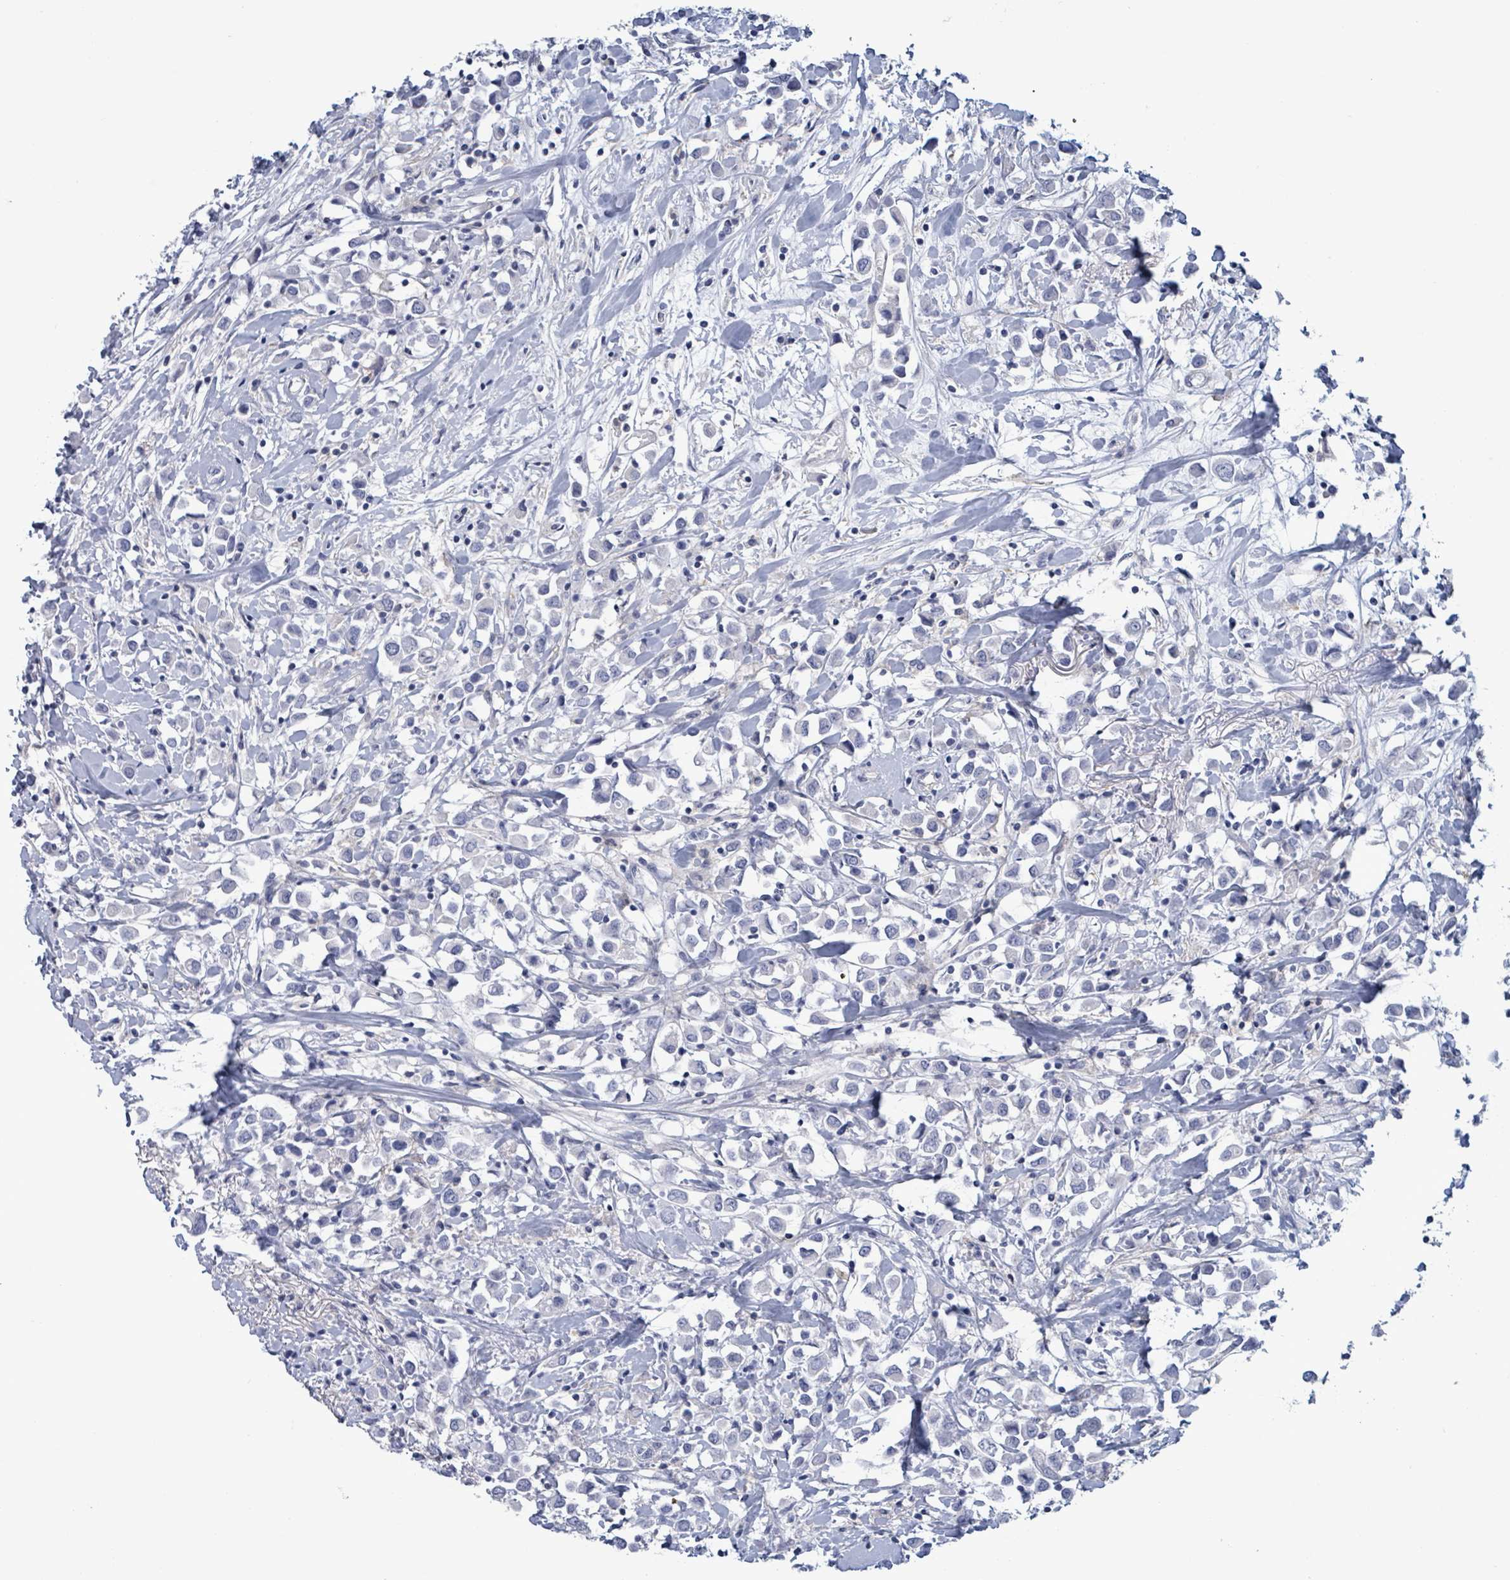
{"staining": {"intensity": "negative", "quantity": "none", "location": "none"}, "tissue": "breast cancer", "cell_type": "Tumor cells", "image_type": "cancer", "snomed": [{"axis": "morphology", "description": "Duct carcinoma"}, {"axis": "topography", "description": "Breast"}], "caption": "A histopathology image of infiltrating ductal carcinoma (breast) stained for a protein shows no brown staining in tumor cells.", "gene": "BSG", "patient": {"sex": "female", "age": 61}}